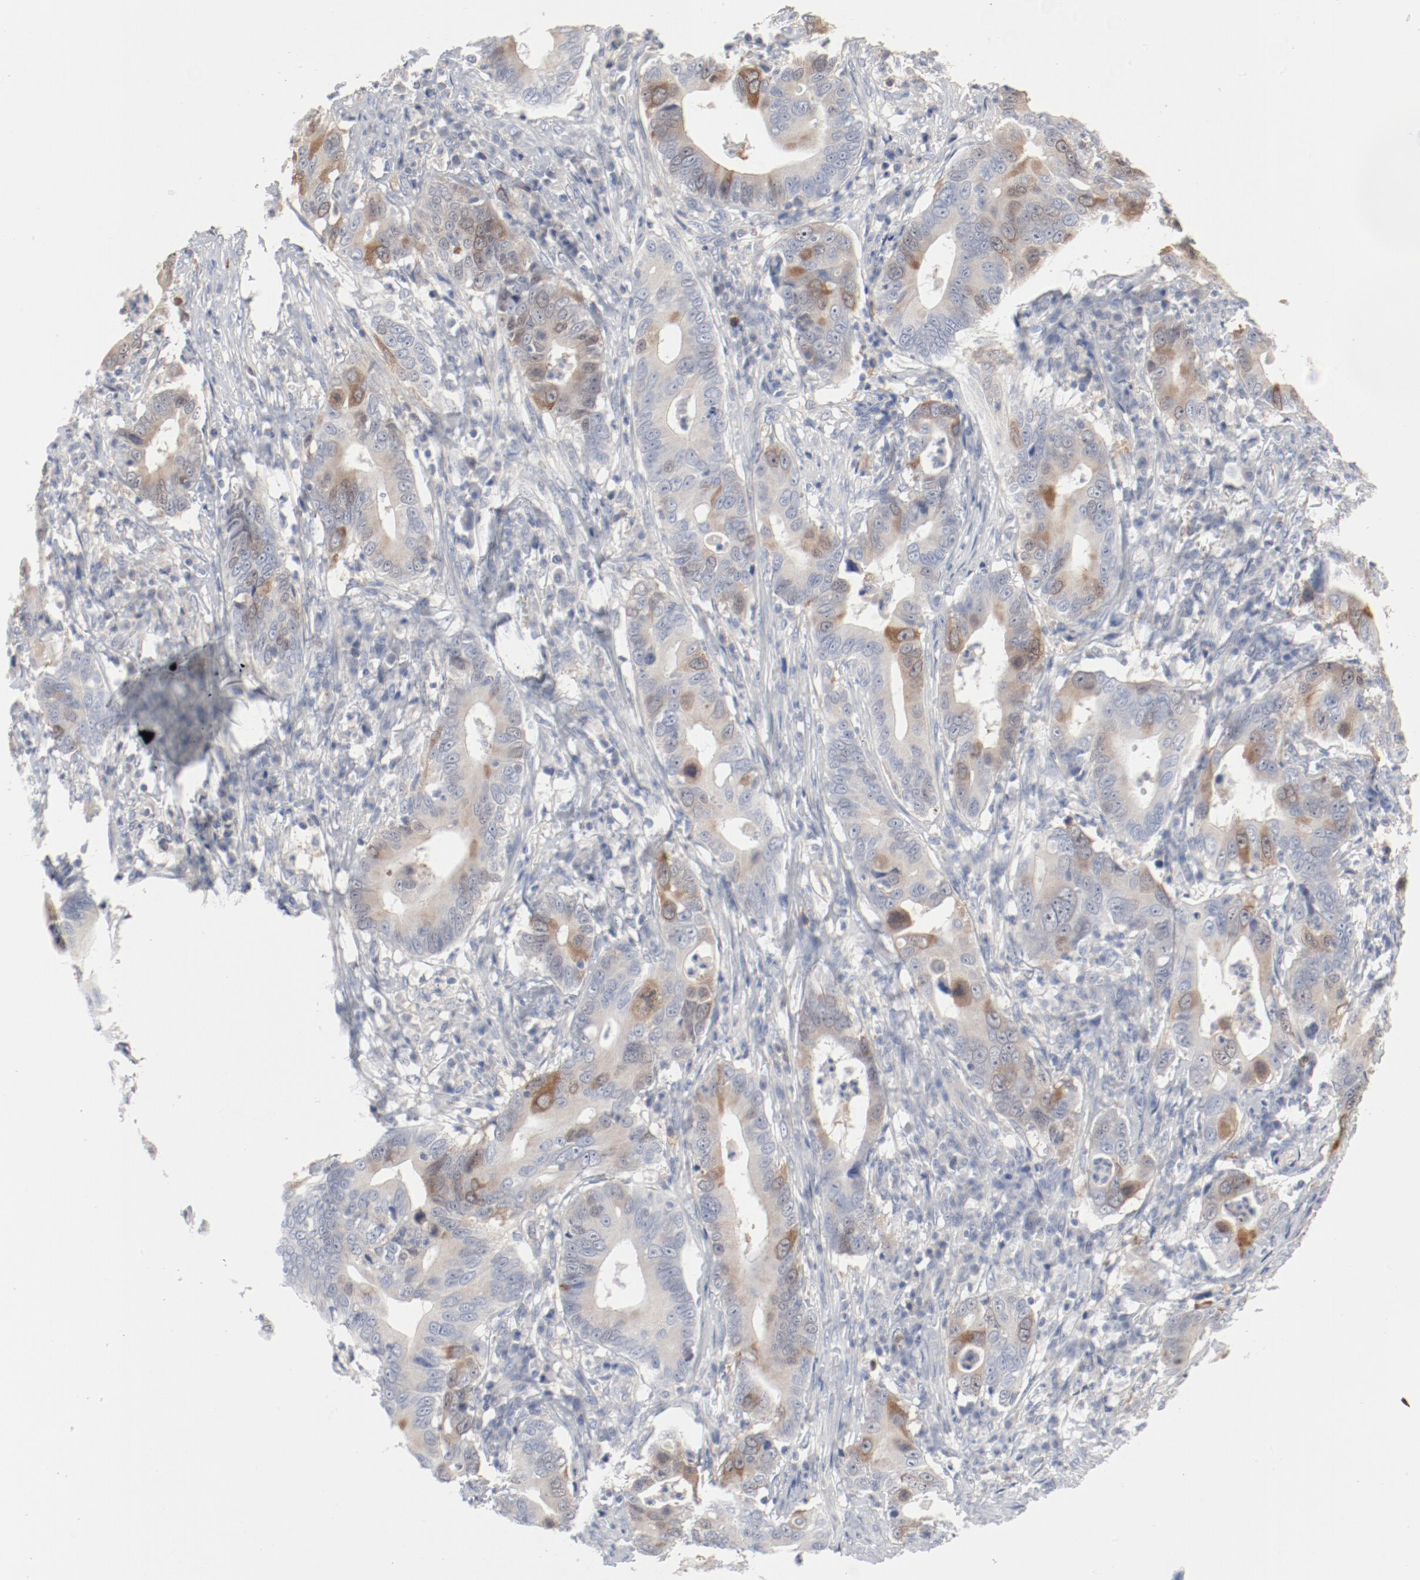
{"staining": {"intensity": "moderate", "quantity": "25%-75%", "location": "cytoplasmic/membranous"}, "tissue": "stomach cancer", "cell_type": "Tumor cells", "image_type": "cancer", "snomed": [{"axis": "morphology", "description": "Adenocarcinoma, NOS"}, {"axis": "topography", "description": "Stomach, upper"}], "caption": "DAB (3,3'-diaminobenzidine) immunohistochemical staining of stomach cancer exhibits moderate cytoplasmic/membranous protein positivity in about 25%-75% of tumor cells.", "gene": "CDK1", "patient": {"sex": "male", "age": 63}}